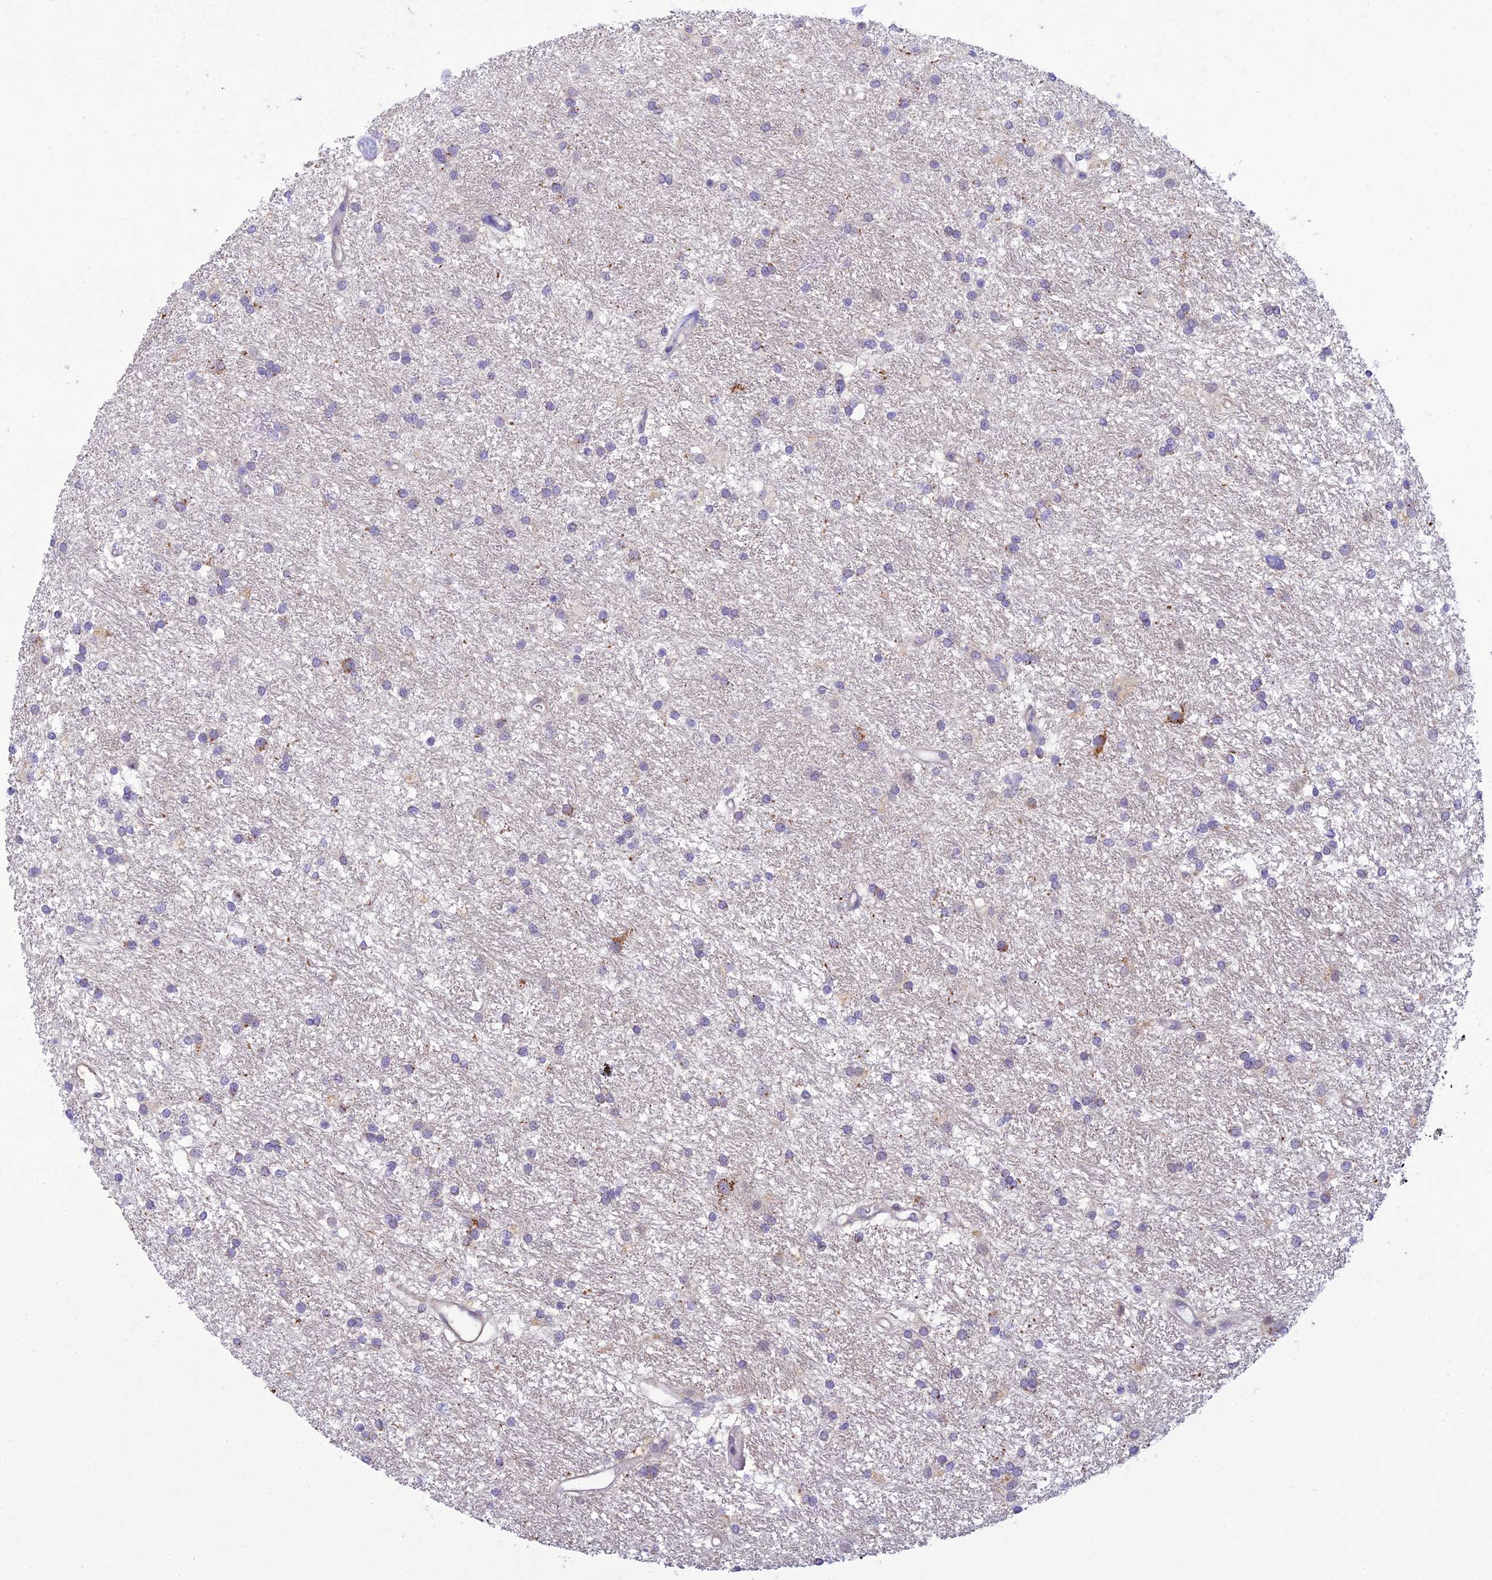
{"staining": {"intensity": "negative", "quantity": "none", "location": "none"}, "tissue": "glioma", "cell_type": "Tumor cells", "image_type": "cancer", "snomed": [{"axis": "morphology", "description": "Glioma, malignant, High grade"}, {"axis": "topography", "description": "Brain"}], "caption": "Immunohistochemistry (IHC) of human glioma demonstrates no expression in tumor cells.", "gene": "FBXW4", "patient": {"sex": "male", "age": 77}}